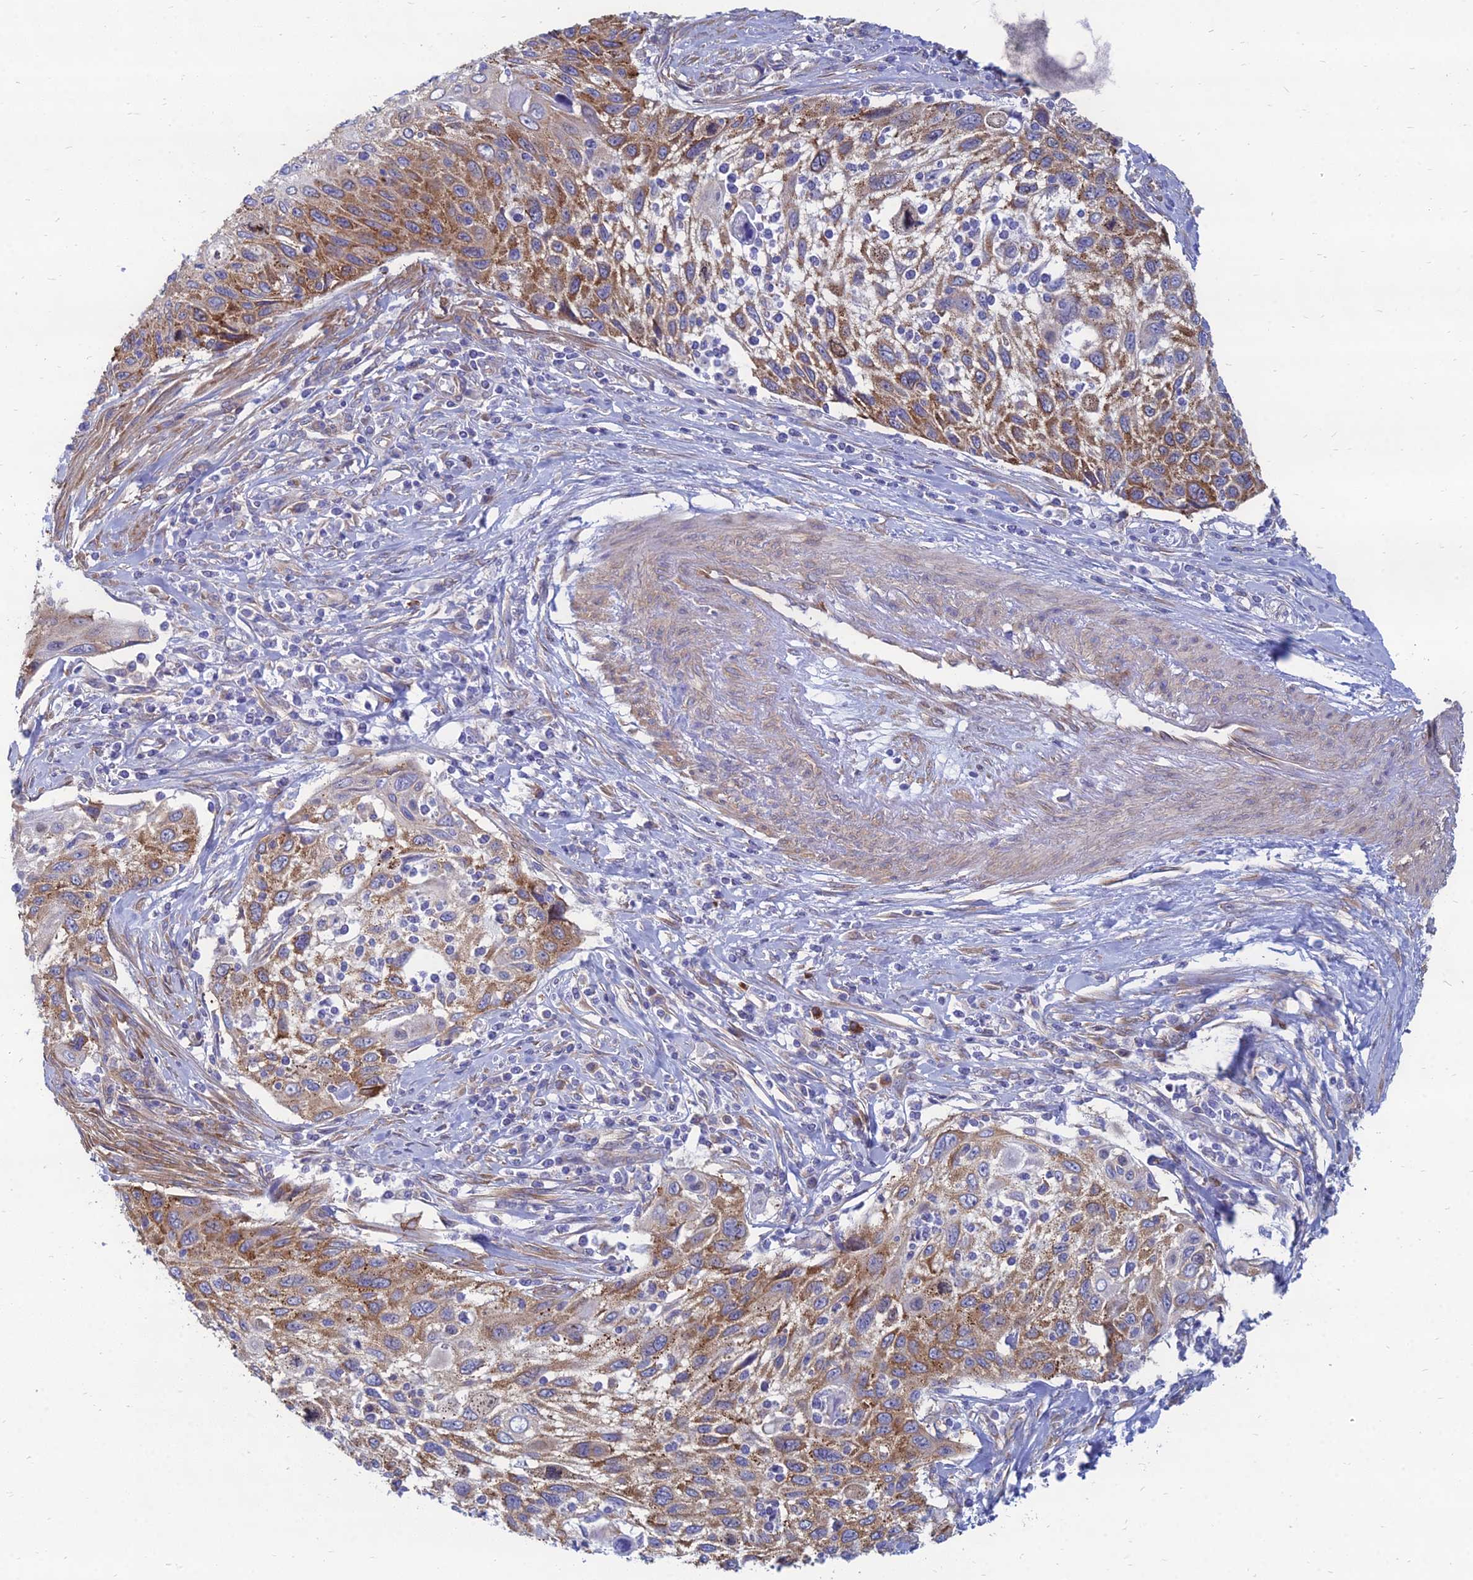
{"staining": {"intensity": "moderate", "quantity": ">75%", "location": "cytoplasmic/membranous"}, "tissue": "cervical cancer", "cell_type": "Tumor cells", "image_type": "cancer", "snomed": [{"axis": "morphology", "description": "Squamous cell carcinoma, NOS"}, {"axis": "topography", "description": "Cervix"}], "caption": "Moderate cytoplasmic/membranous expression is identified in about >75% of tumor cells in cervical squamous cell carcinoma.", "gene": "TXLNA", "patient": {"sex": "female", "age": 70}}